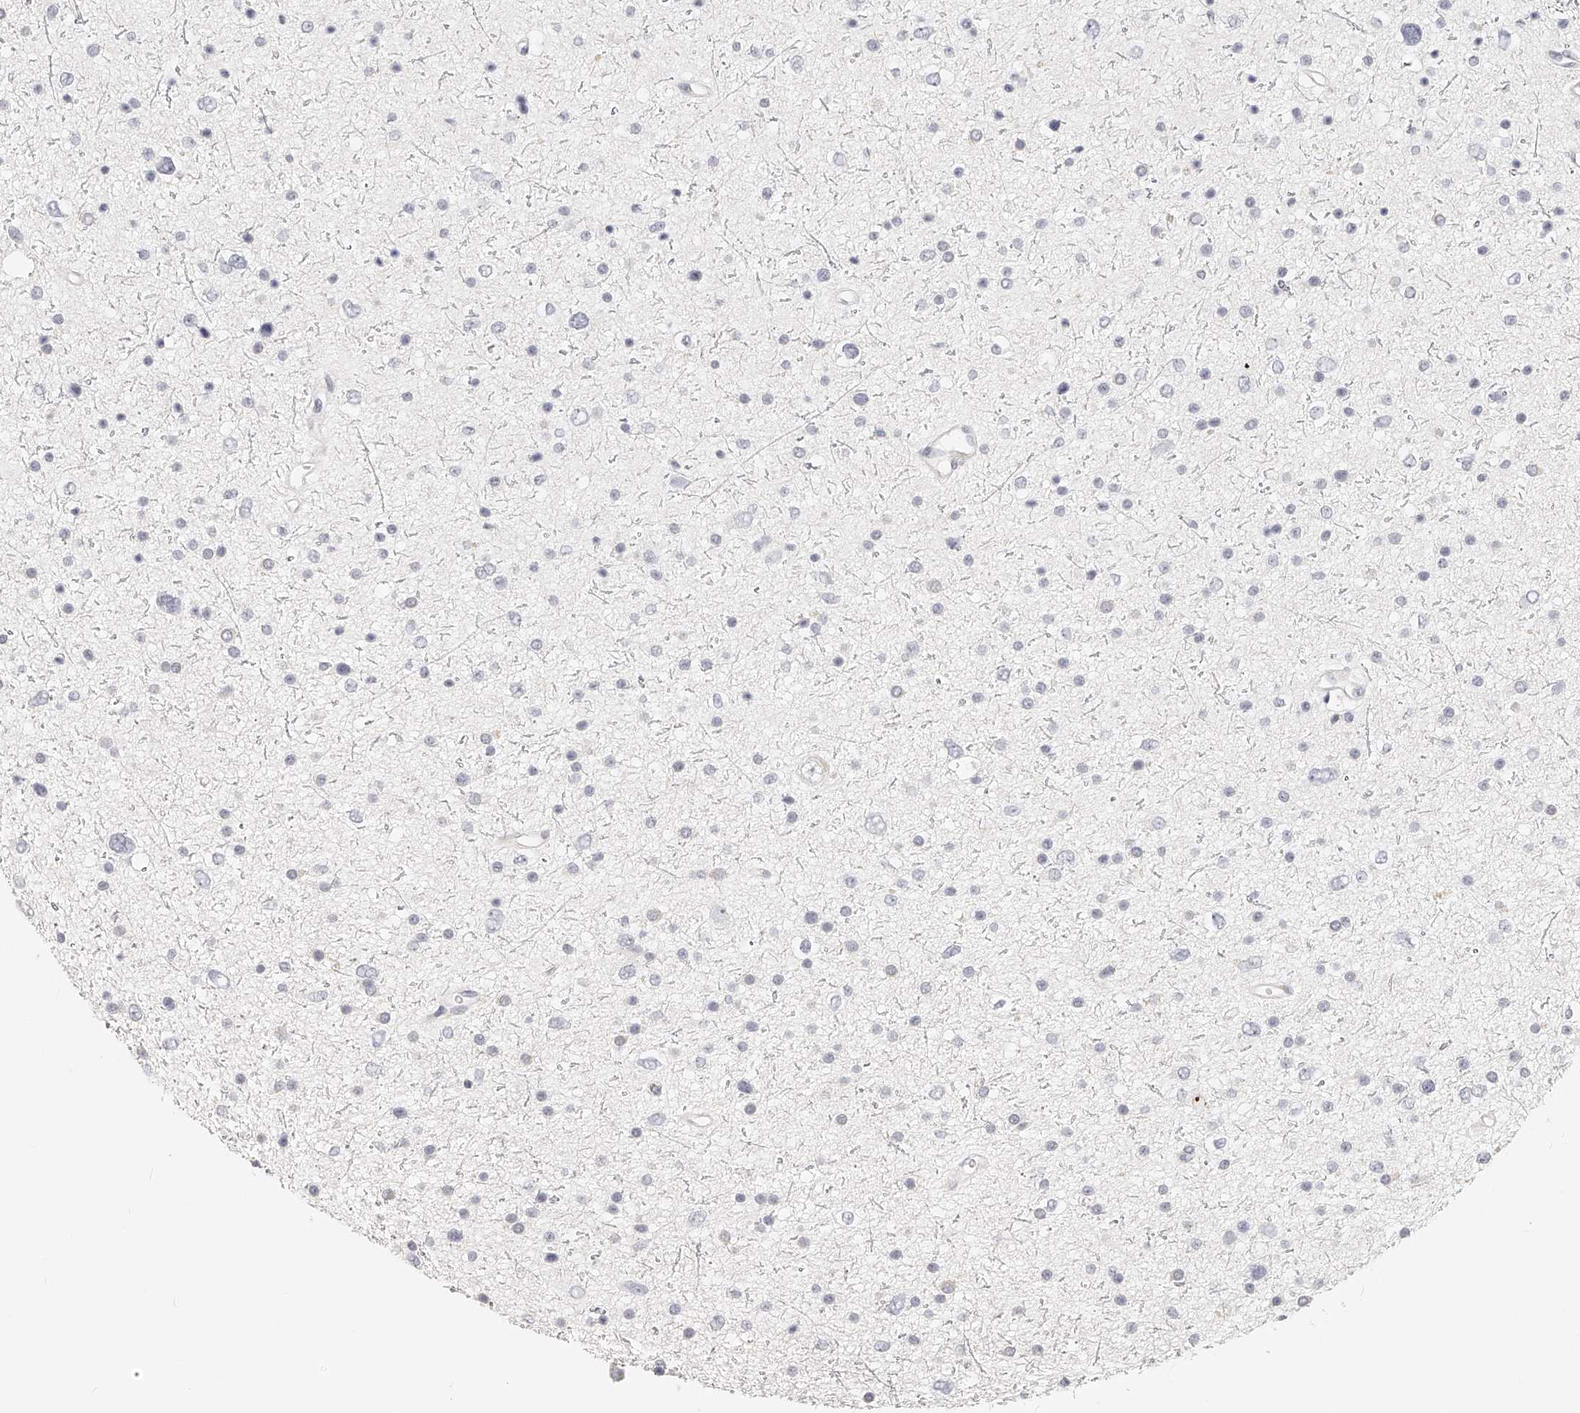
{"staining": {"intensity": "negative", "quantity": "none", "location": "none"}, "tissue": "glioma", "cell_type": "Tumor cells", "image_type": "cancer", "snomed": [{"axis": "morphology", "description": "Glioma, malignant, Low grade"}, {"axis": "topography", "description": "Brain"}], "caption": "Immunohistochemistry image of neoplastic tissue: glioma stained with DAB shows no significant protein expression in tumor cells. The staining was performed using DAB (3,3'-diaminobenzidine) to visualize the protein expression in brown, while the nuclei were stained in blue with hematoxylin (Magnification: 20x).", "gene": "ITGB3", "patient": {"sex": "female", "age": 37}}